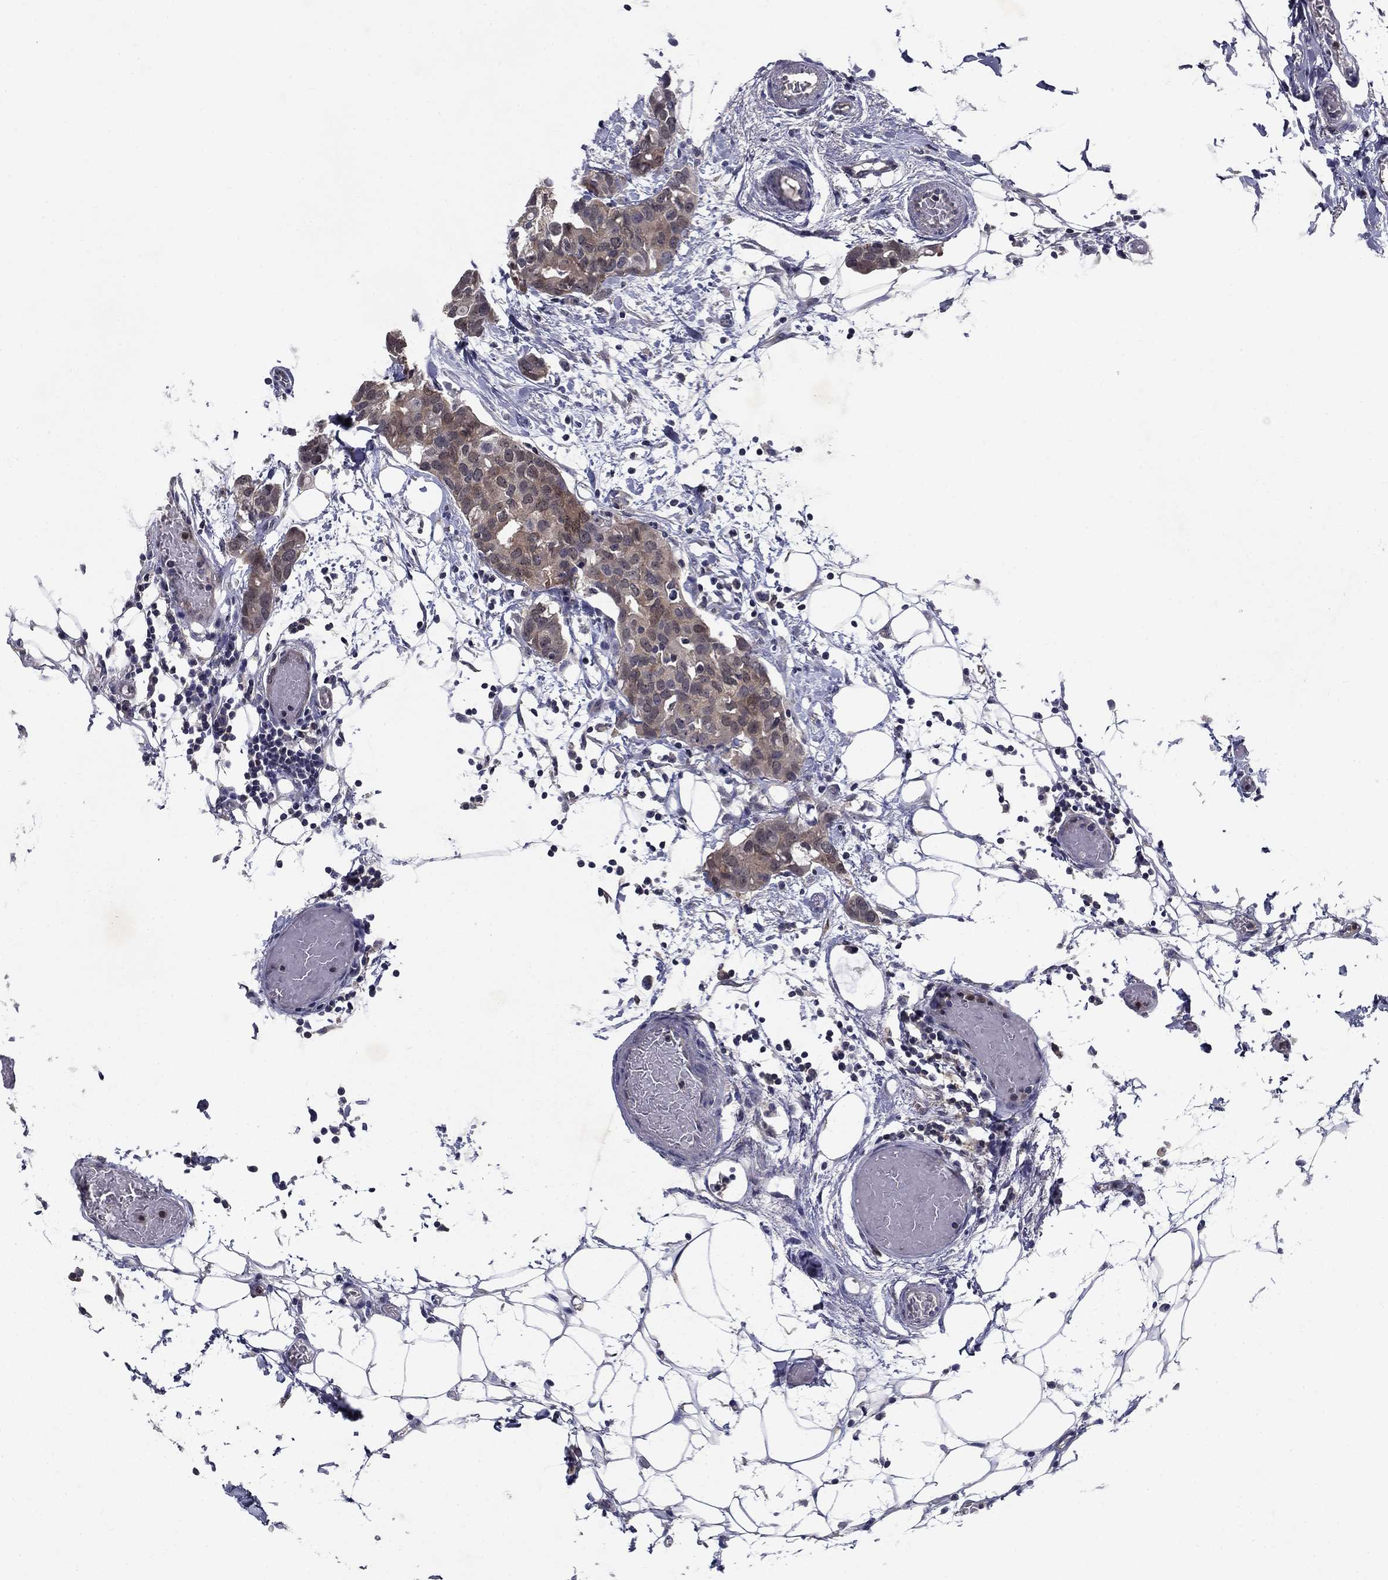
{"staining": {"intensity": "weak", "quantity": "25%-75%", "location": "cytoplasmic/membranous"}, "tissue": "breast cancer", "cell_type": "Tumor cells", "image_type": "cancer", "snomed": [{"axis": "morphology", "description": "Duct carcinoma"}, {"axis": "topography", "description": "Breast"}], "caption": "DAB immunohistochemical staining of human invasive ductal carcinoma (breast) displays weak cytoplasmic/membranous protein positivity in approximately 25%-75% of tumor cells. (DAB (3,3'-diaminobenzidine) IHC with brightfield microscopy, high magnification).", "gene": "GLTP", "patient": {"sex": "female", "age": 83}}